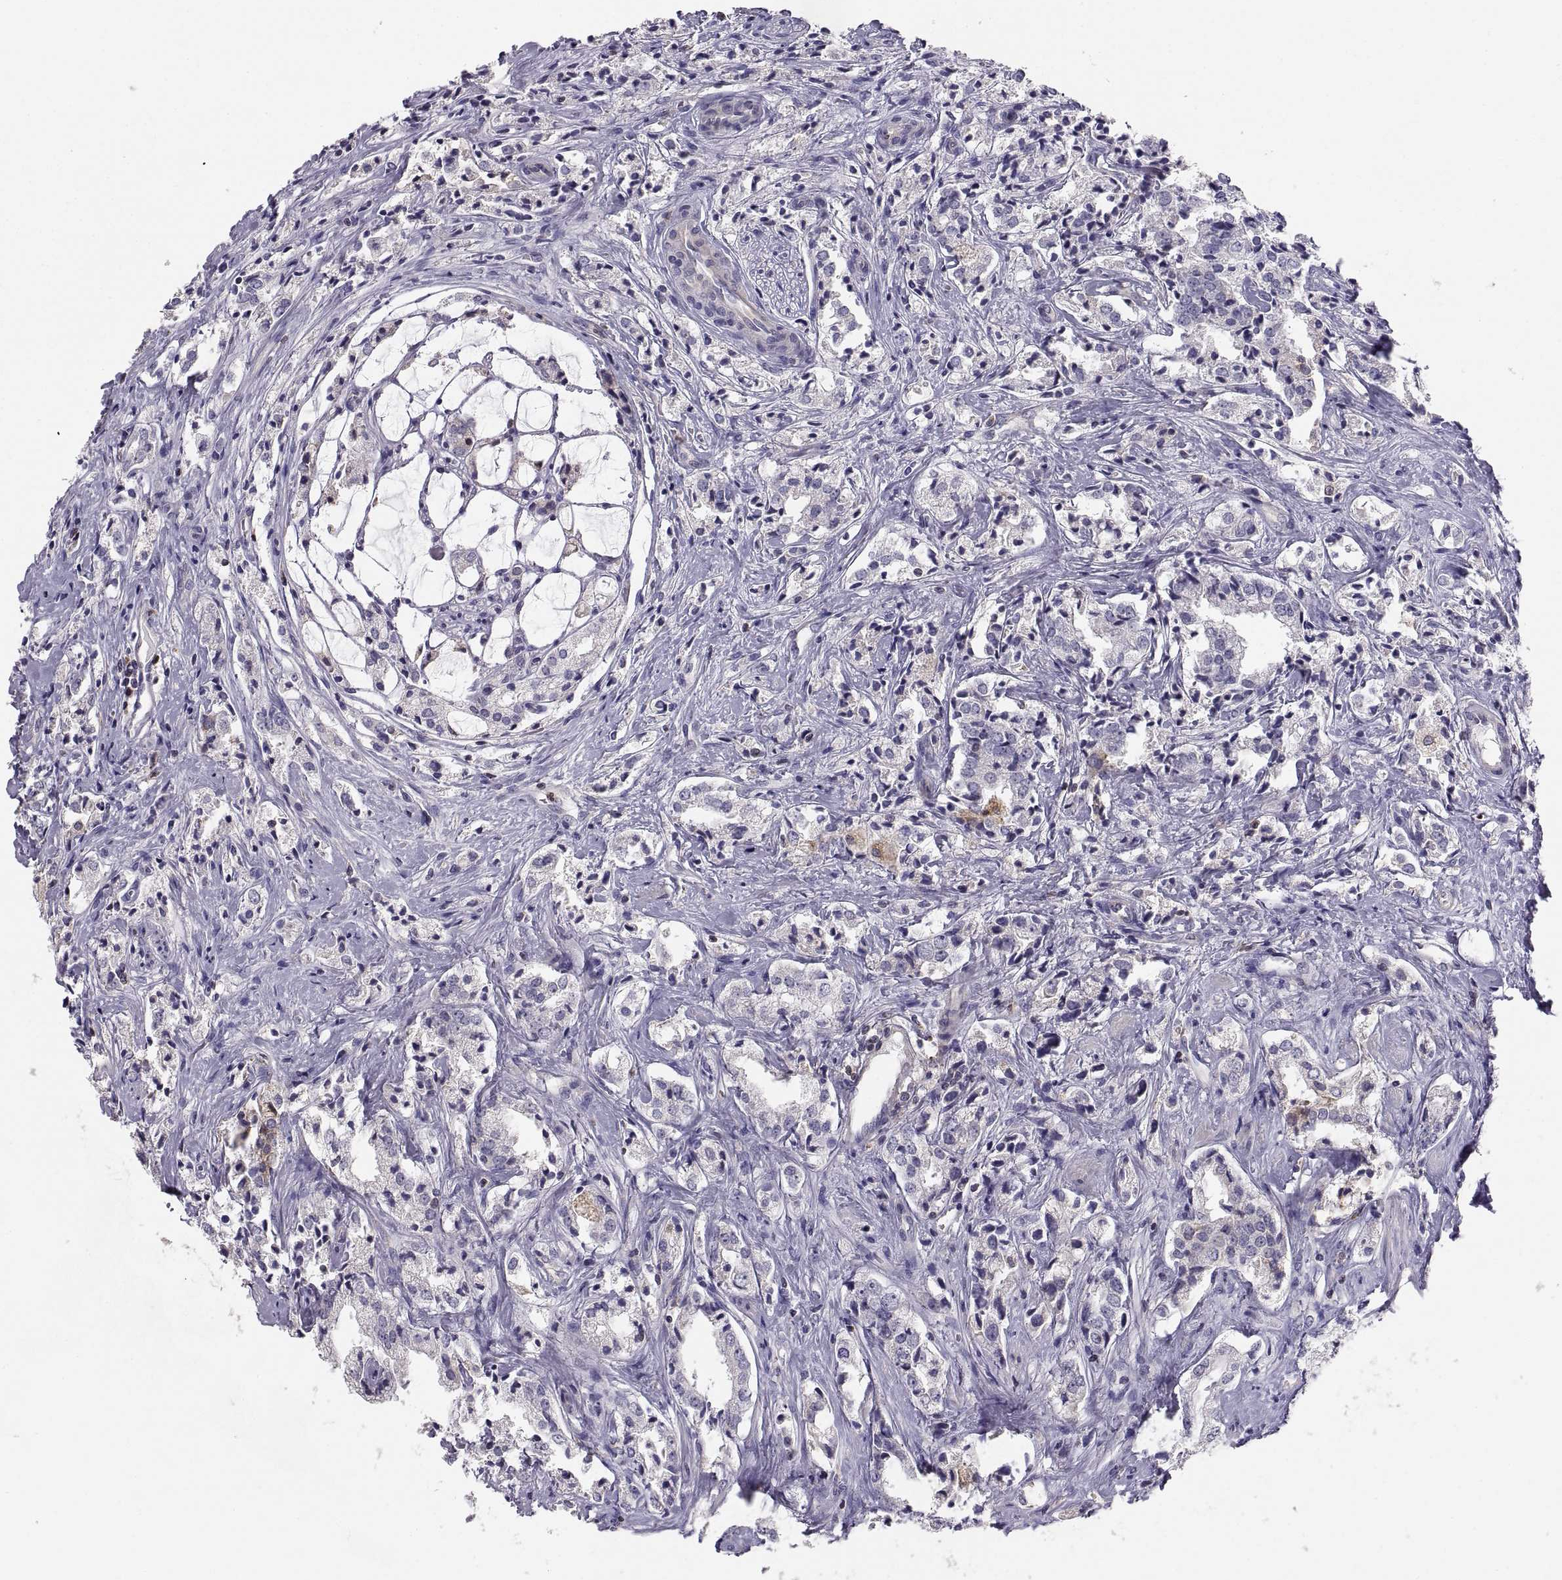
{"staining": {"intensity": "negative", "quantity": "none", "location": "none"}, "tissue": "prostate cancer", "cell_type": "Tumor cells", "image_type": "cancer", "snomed": [{"axis": "morphology", "description": "Adenocarcinoma, NOS"}, {"axis": "topography", "description": "Prostate"}], "caption": "The image demonstrates no significant staining in tumor cells of prostate cancer.", "gene": "ERO1A", "patient": {"sex": "male", "age": 66}}